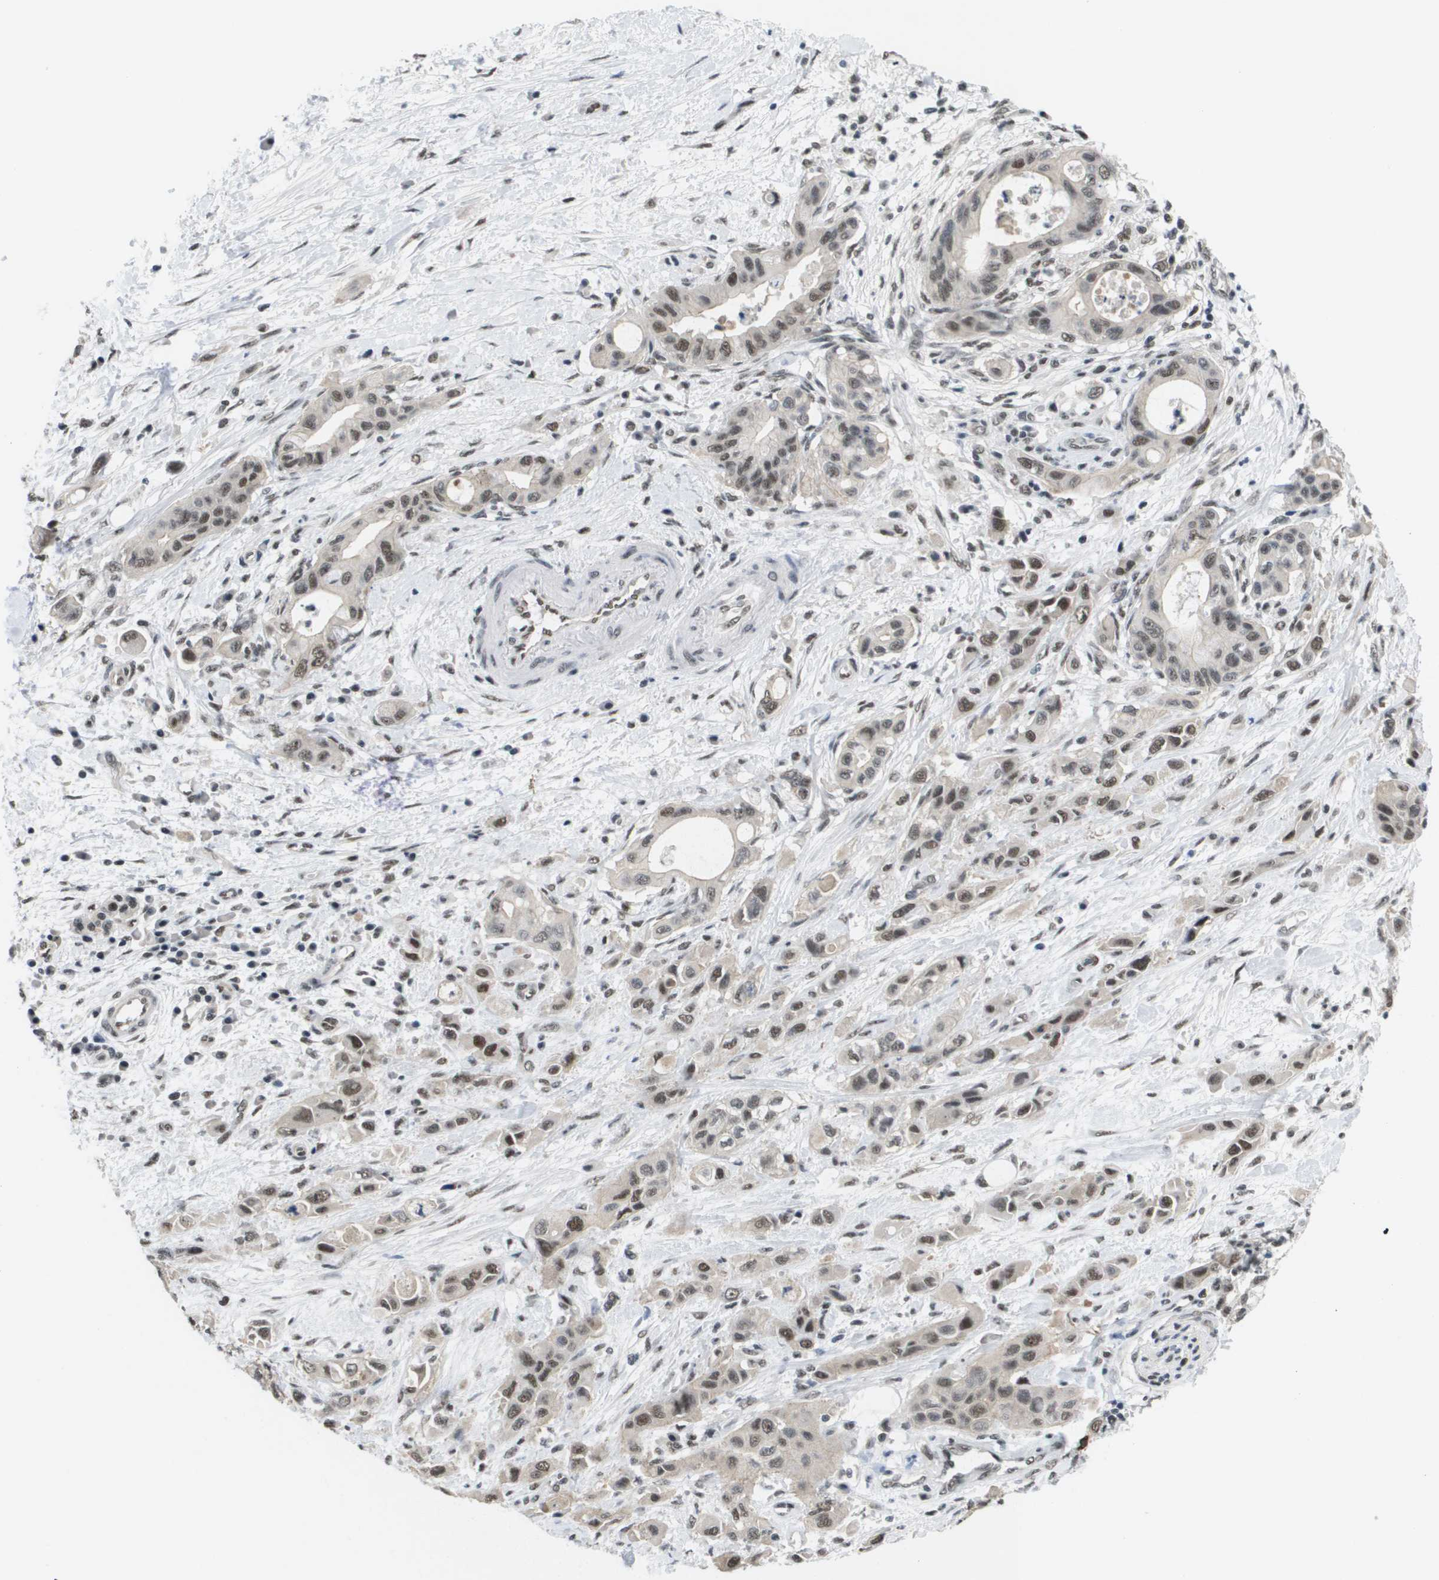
{"staining": {"intensity": "moderate", "quantity": ">75%", "location": "nuclear"}, "tissue": "pancreatic cancer", "cell_type": "Tumor cells", "image_type": "cancer", "snomed": [{"axis": "morphology", "description": "Adenocarcinoma, NOS"}, {"axis": "topography", "description": "Pancreas"}], "caption": "Immunohistochemical staining of pancreatic adenocarcinoma shows medium levels of moderate nuclear protein expression in about >75% of tumor cells.", "gene": "ISY1", "patient": {"sex": "female", "age": 73}}